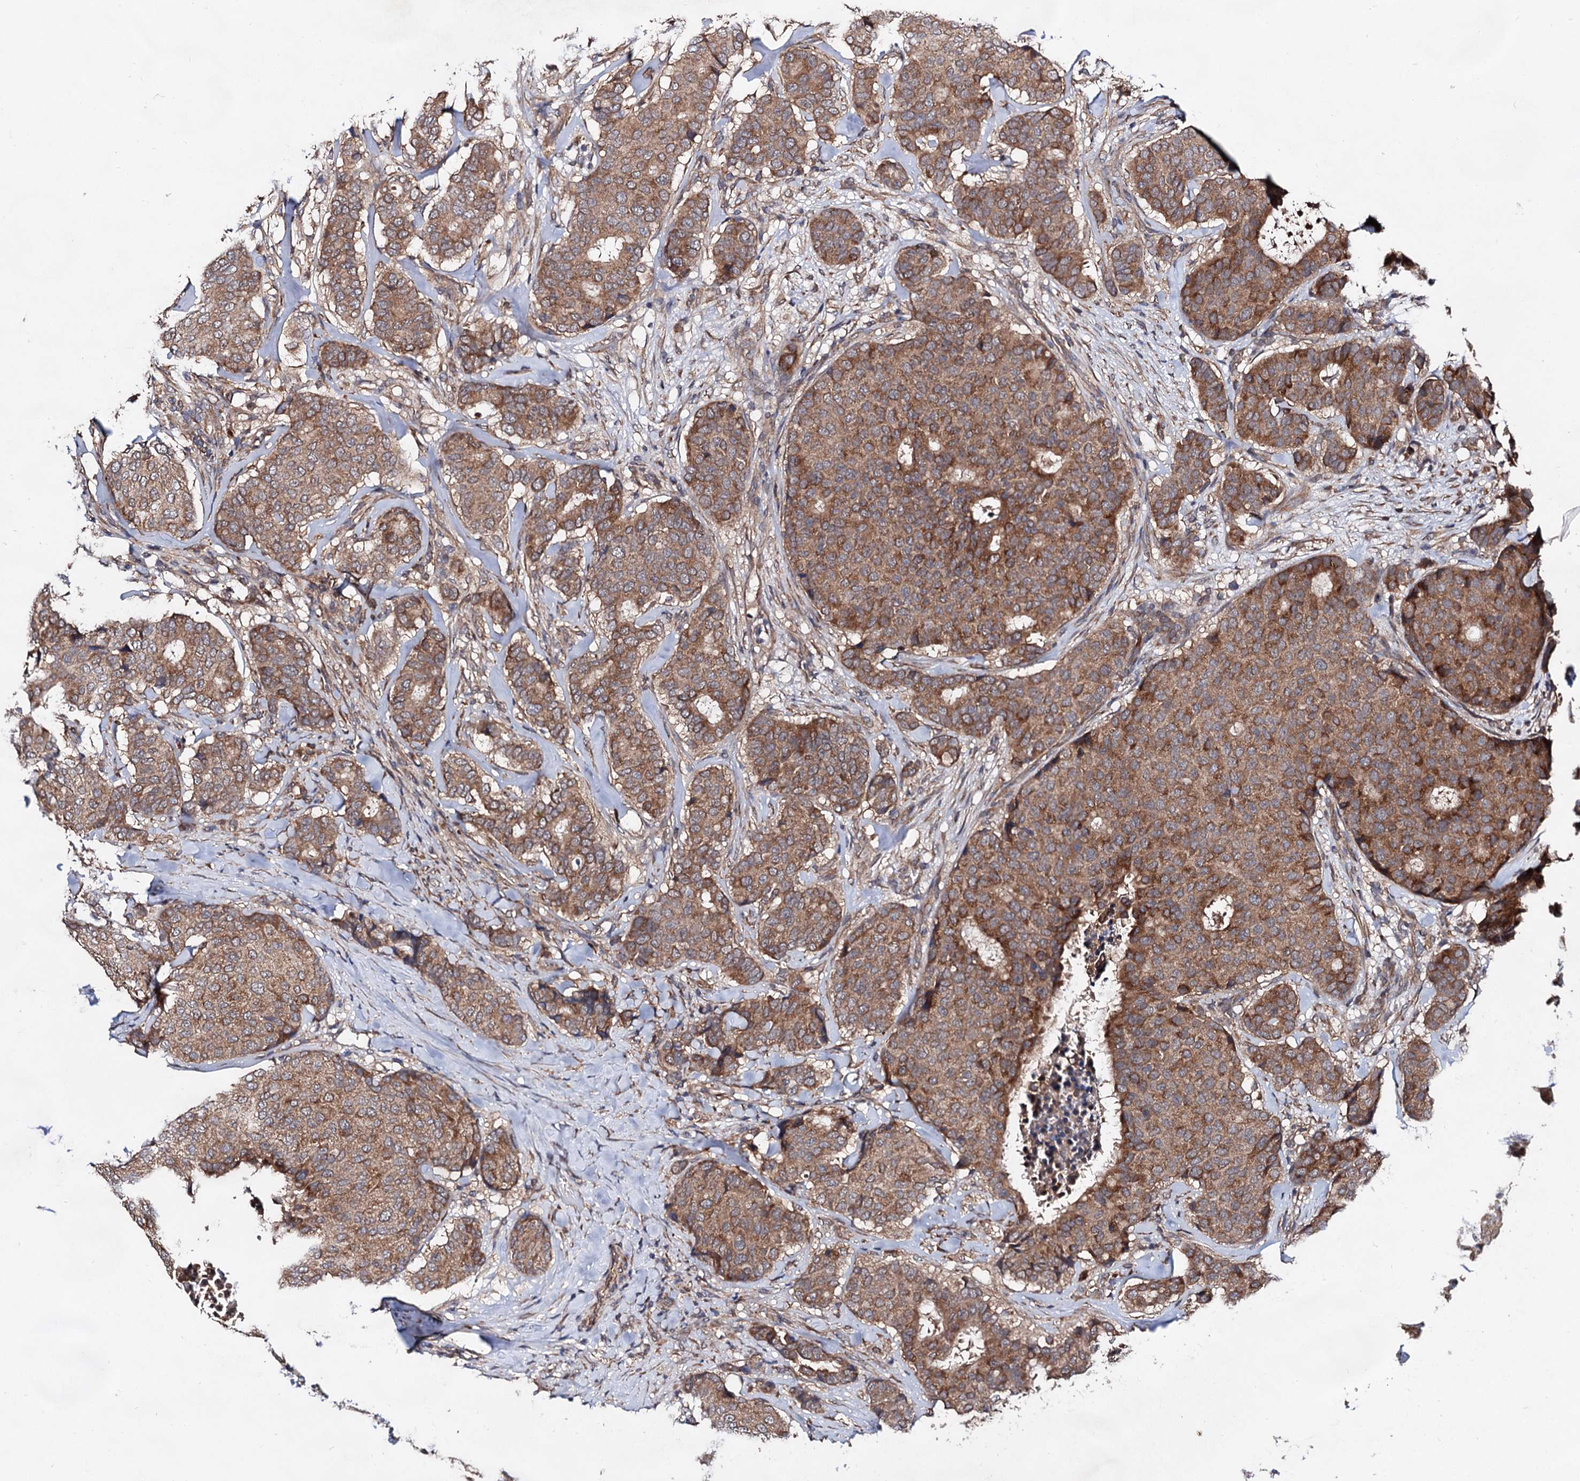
{"staining": {"intensity": "moderate", "quantity": ">75%", "location": "cytoplasmic/membranous"}, "tissue": "breast cancer", "cell_type": "Tumor cells", "image_type": "cancer", "snomed": [{"axis": "morphology", "description": "Duct carcinoma"}, {"axis": "topography", "description": "Breast"}], "caption": "Immunohistochemistry histopathology image of human infiltrating ductal carcinoma (breast) stained for a protein (brown), which exhibits medium levels of moderate cytoplasmic/membranous expression in about >75% of tumor cells.", "gene": "TEX9", "patient": {"sex": "female", "age": 75}}